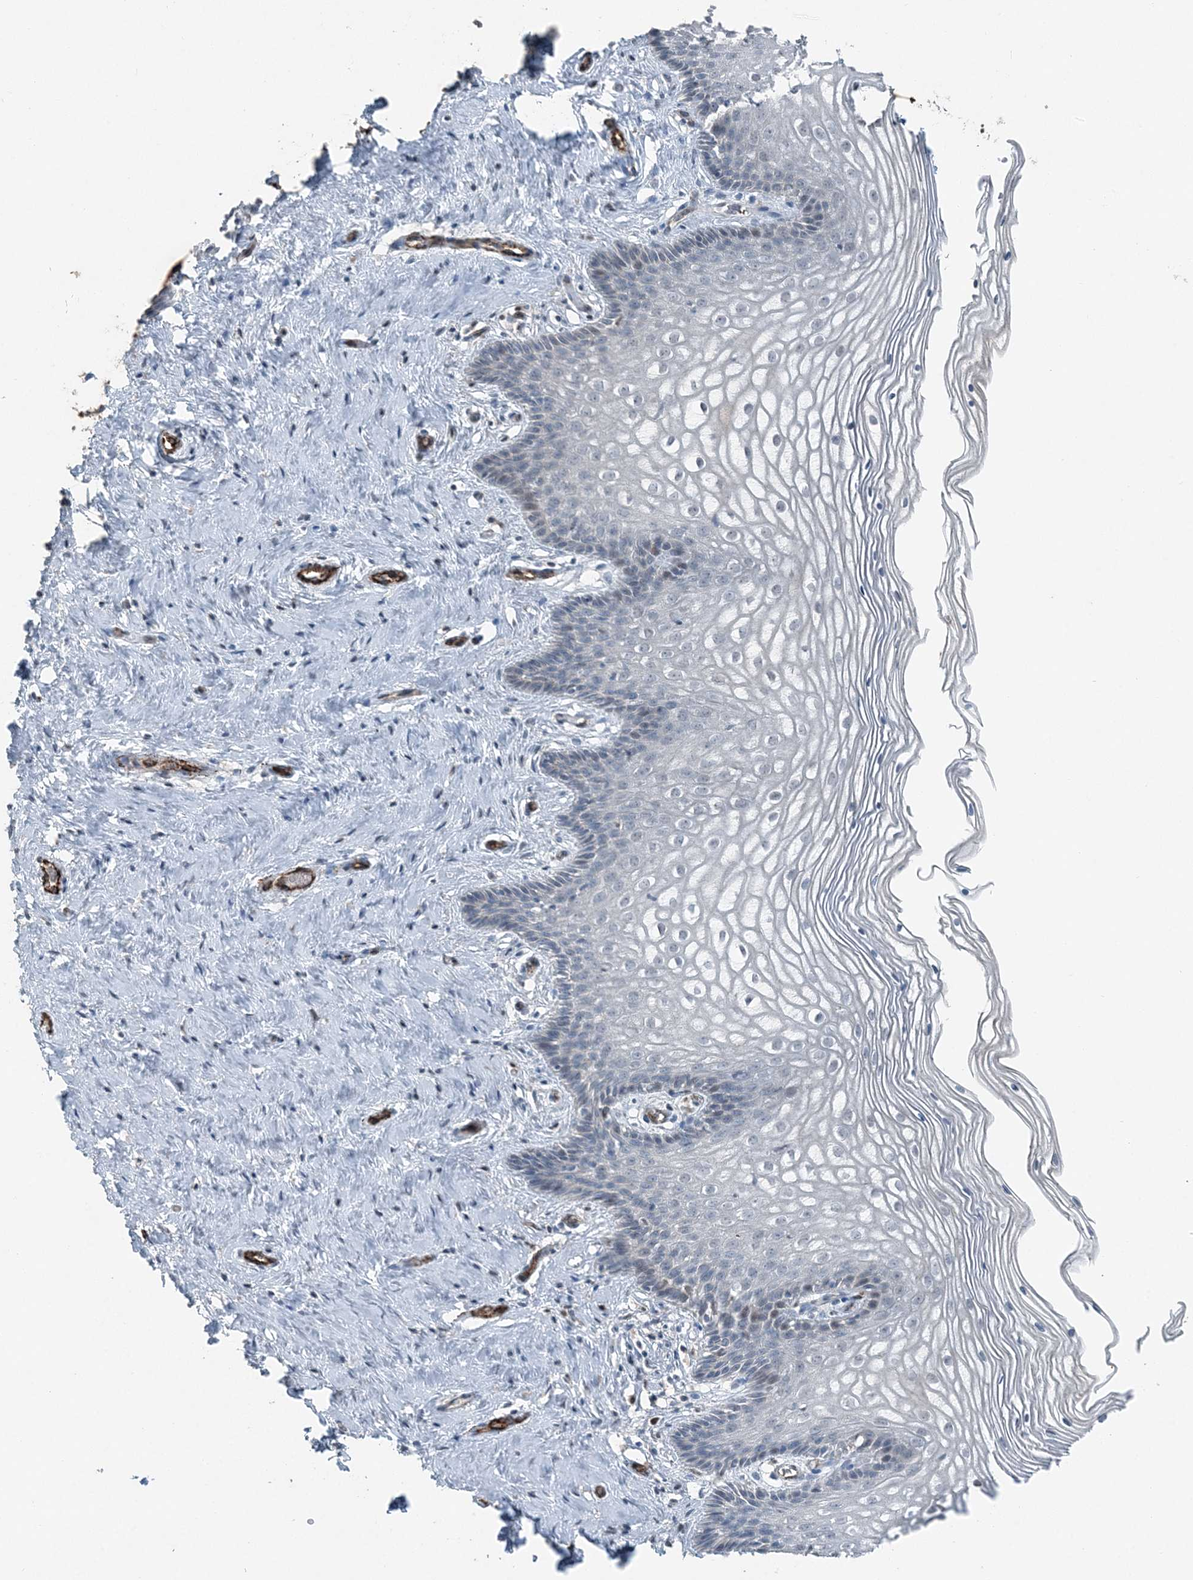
{"staining": {"intensity": "moderate", "quantity": "25%-75%", "location": "cytoplasmic/membranous"}, "tissue": "cervix", "cell_type": "Glandular cells", "image_type": "normal", "snomed": [{"axis": "morphology", "description": "Normal tissue, NOS"}, {"axis": "topography", "description": "Cervix"}], "caption": "IHC micrograph of normal cervix stained for a protein (brown), which demonstrates medium levels of moderate cytoplasmic/membranous expression in about 25%-75% of glandular cells.", "gene": "ELOVL7", "patient": {"sex": "female", "age": 33}}